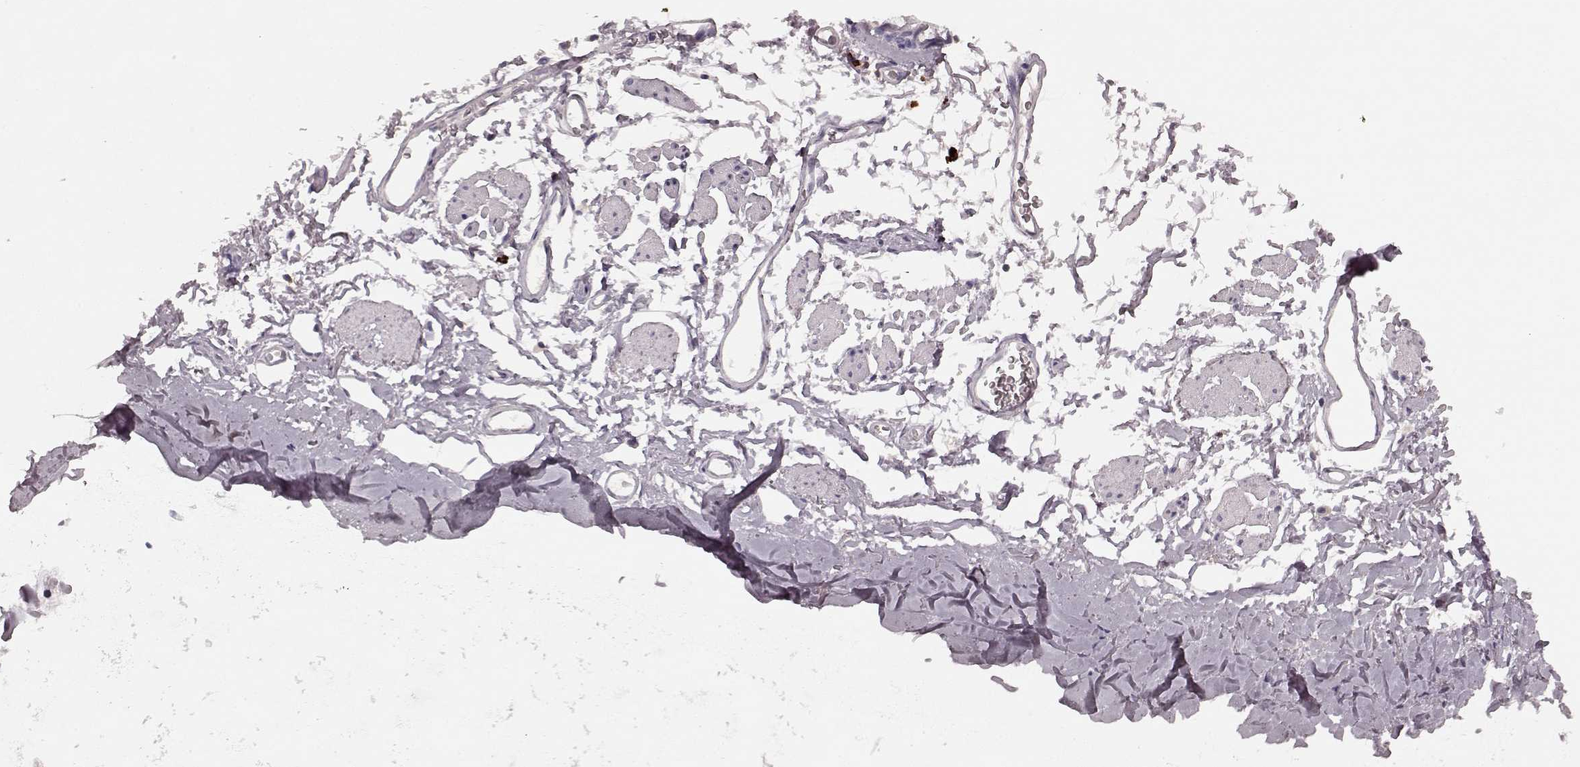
{"staining": {"intensity": "negative", "quantity": "none", "location": "none"}, "tissue": "adipose tissue", "cell_type": "Adipocytes", "image_type": "normal", "snomed": [{"axis": "morphology", "description": "Normal tissue, NOS"}, {"axis": "topography", "description": "Cartilage tissue"}, {"axis": "topography", "description": "Bronchus"}], "caption": "IHC micrograph of unremarkable adipose tissue: human adipose tissue stained with DAB (3,3'-diaminobenzidine) exhibits no significant protein positivity in adipocytes. (DAB (3,3'-diaminobenzidine) immunohistochemistry (IHC) with hematoxylin counter stain).", "gene": "CD28", "patient": {"sex": "female", "age": 79}}